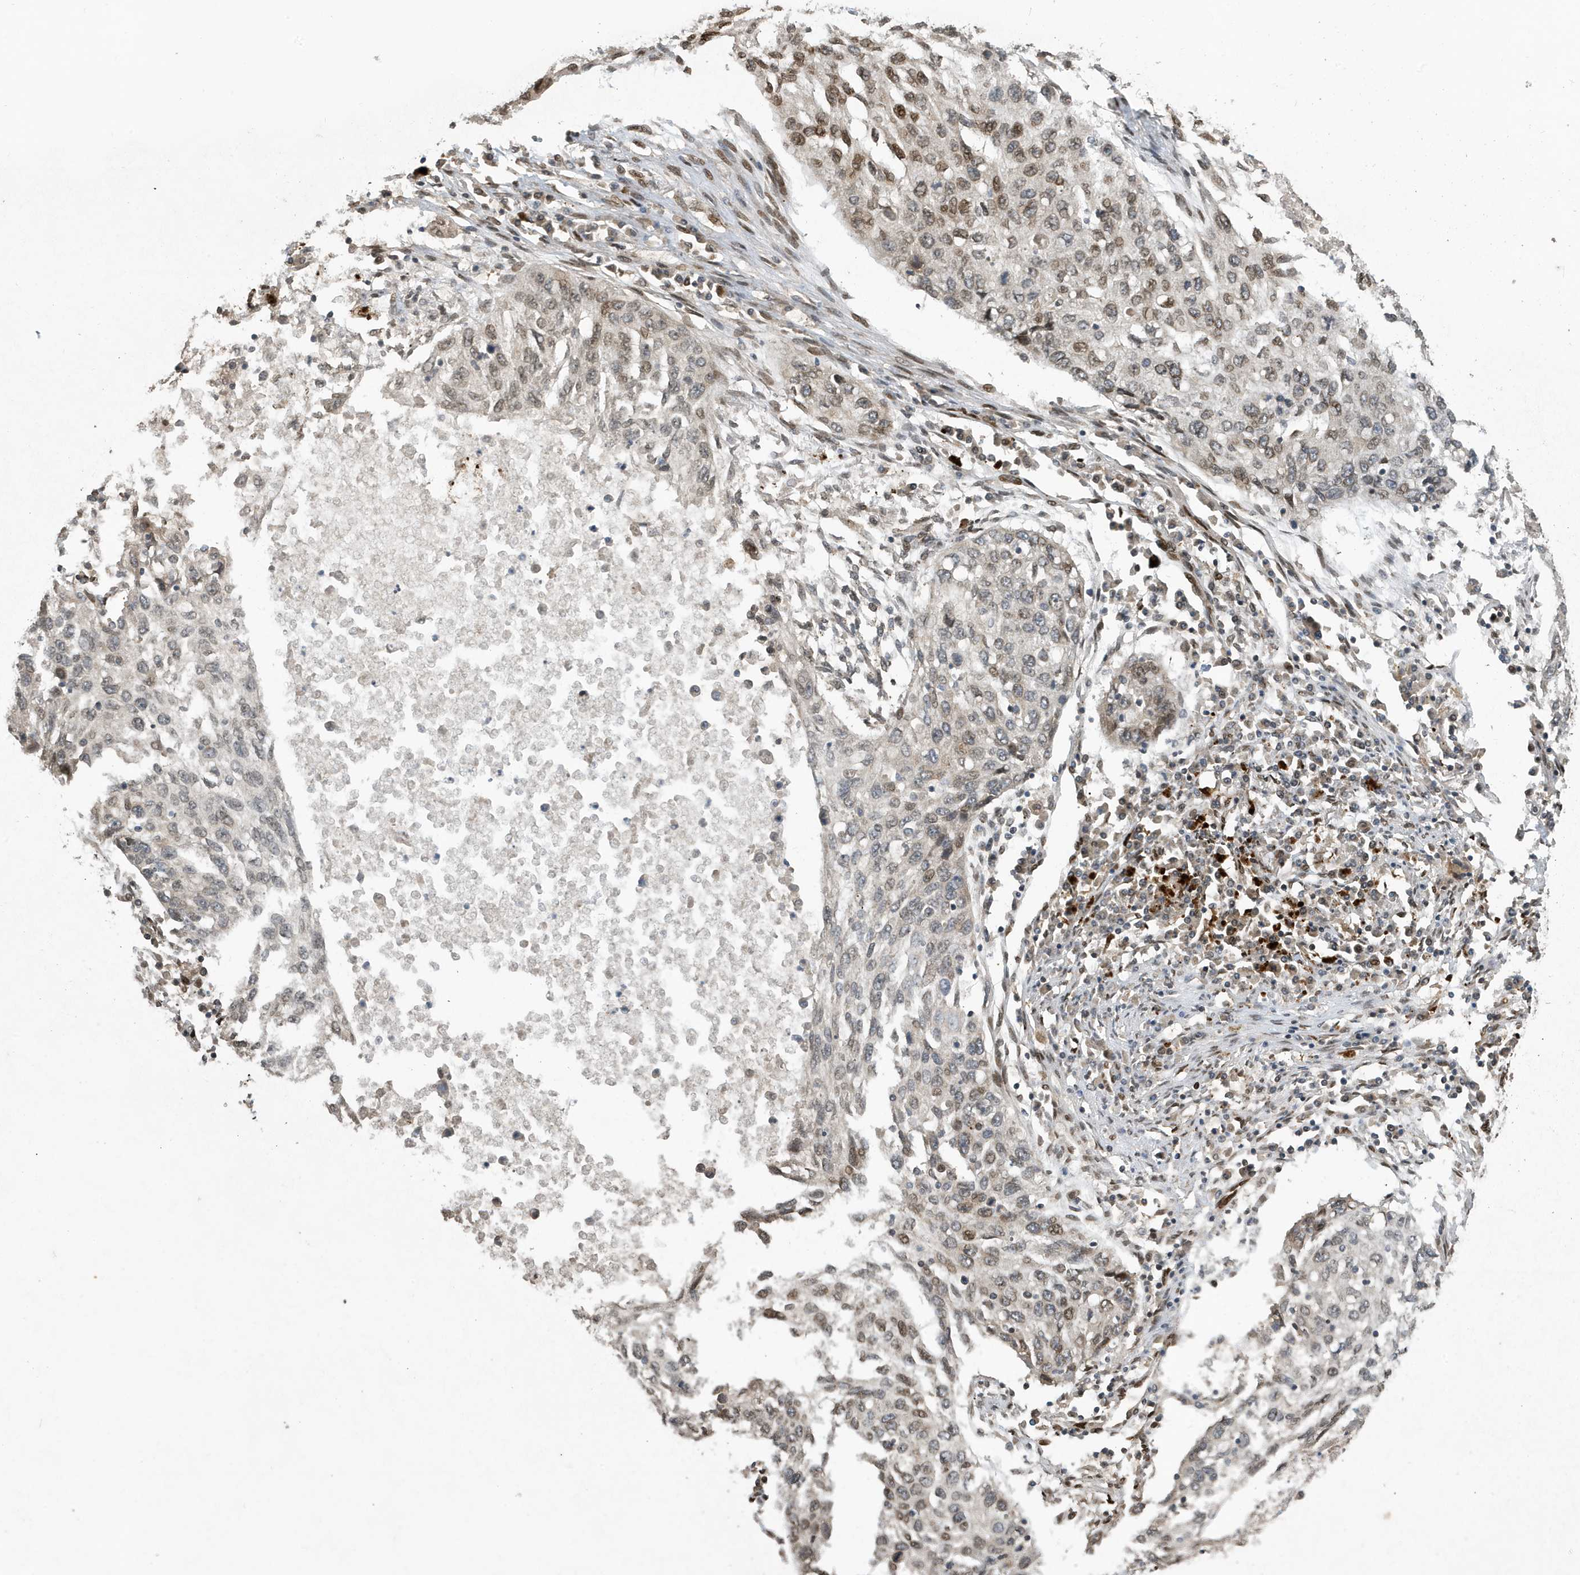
{"staining": {"intensity": "moderate", "quantity": "<25%", "location": "nuclear"}, "tissue": "lung cancer", "cell_type": "Tumor cells", "image_type": "cancer", "snomed": [{"axis": "morphology", "description": "Squamous cell carcinoma, NOS"}, {"axis": "topography", "description": "Lung"}], "caption": "Lung squamous cell carcinoma was stained to show a protein in brown. There is low levels of moderate nuclear staining in about <25% of tumor cells. (Stains: DAB in brown, nuclei in blue, Microscopy: brightfield microscopy at high magnification).", "gene": "DUSP18", "patient": {"sex": "female", "age": 63}}